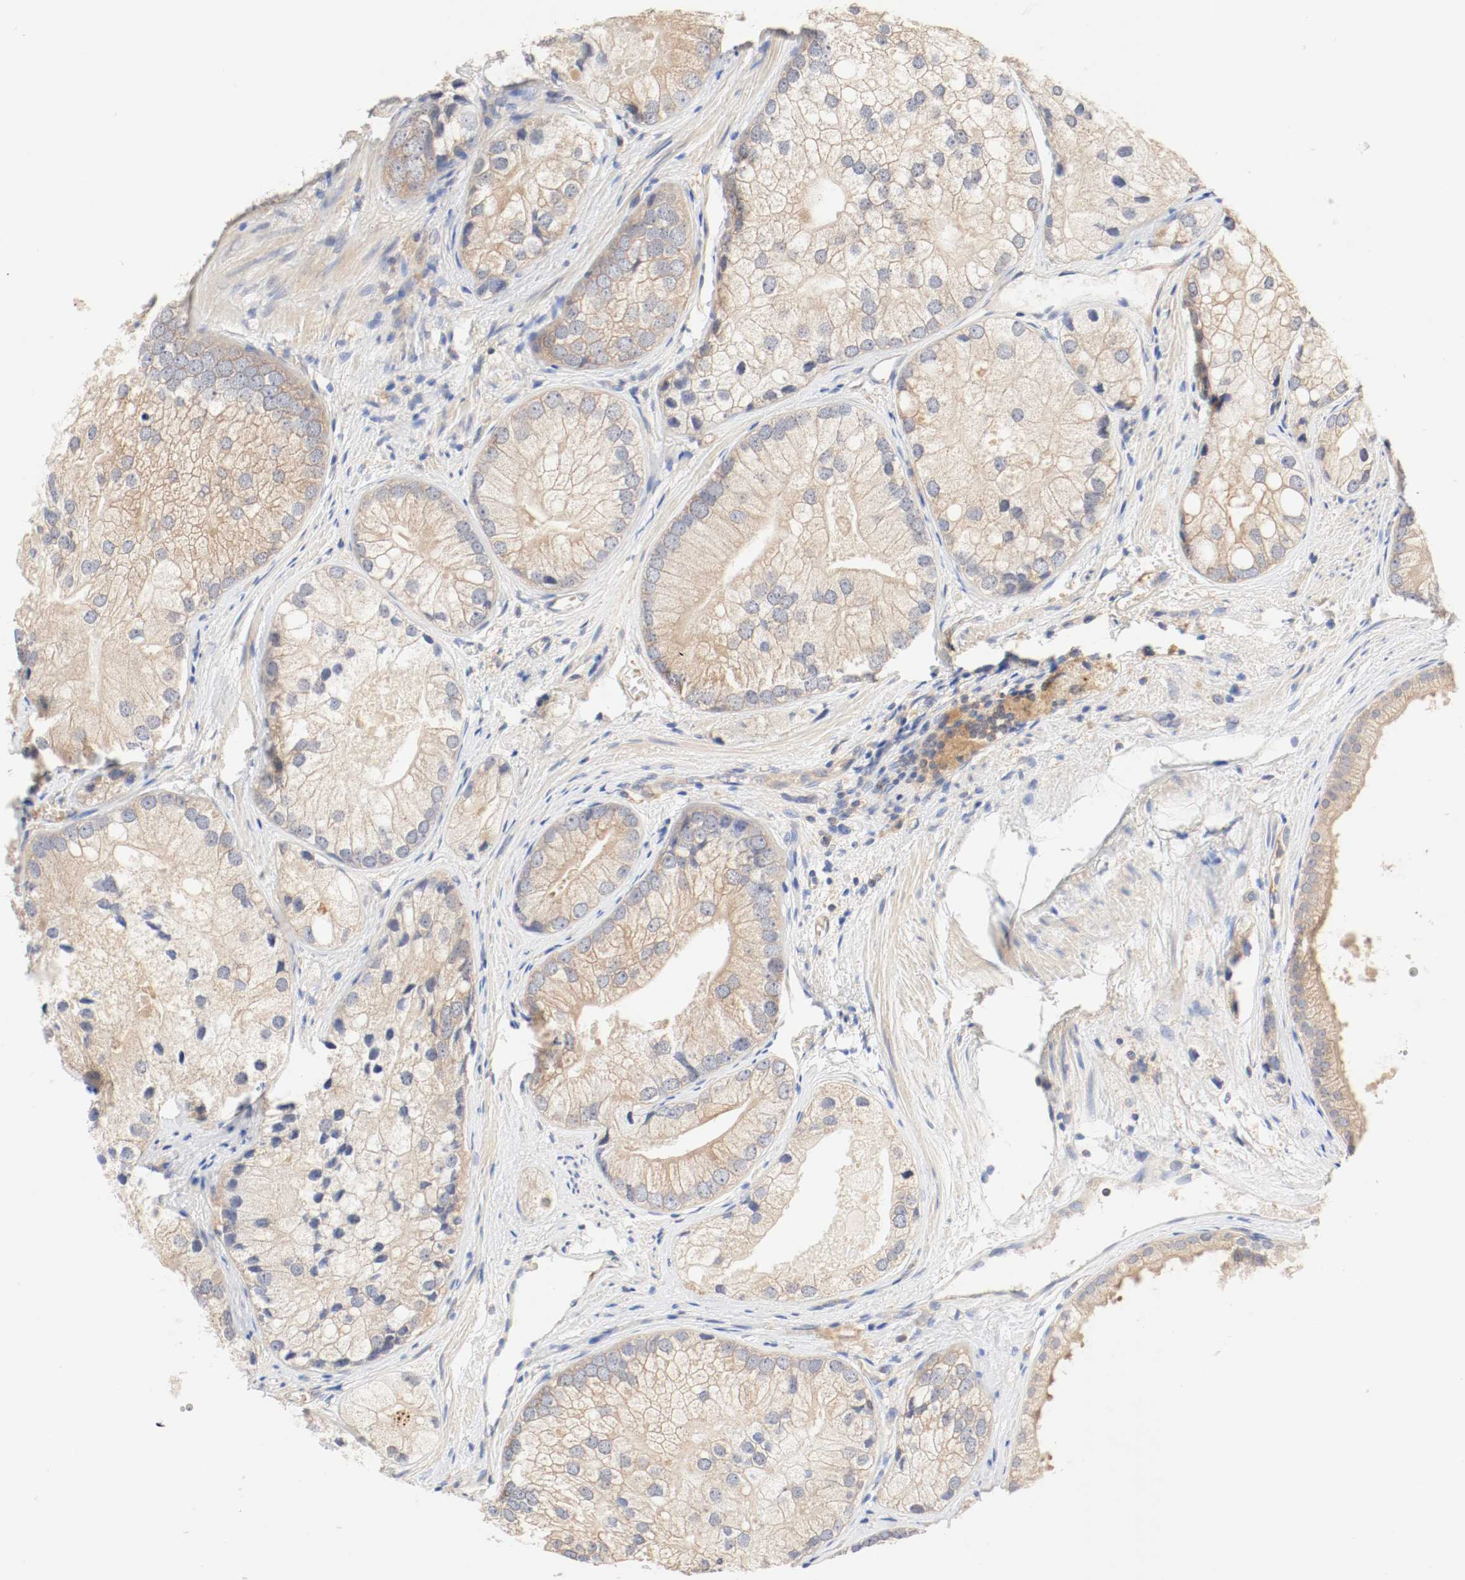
{"staining": {"intensity": "moderate", "quantity": "25%-75%", "location": "cytoplasmic/membranous"}, "tissue": "prostate cancer", "cell_type": "Tumor cells", "image_type": "cancer", "snomed": [{"axis": "morphology", "description": "Adenocarcinoma, Low grade"}, {"axis": "topography", "description": "Prostate"}], "caption": "Tumor cells demonstrate moderate cytoplasmic/membranous expression in approximately 25%-75% of cells in prostate adenocarcinoma (low-grade). (DAB (3,3'-diaminobenzidine) IHC, brown staining for protein, blue staining for nuclei).", "gene": "GIT1", "patient": {"sex": "male", "age": 69}}